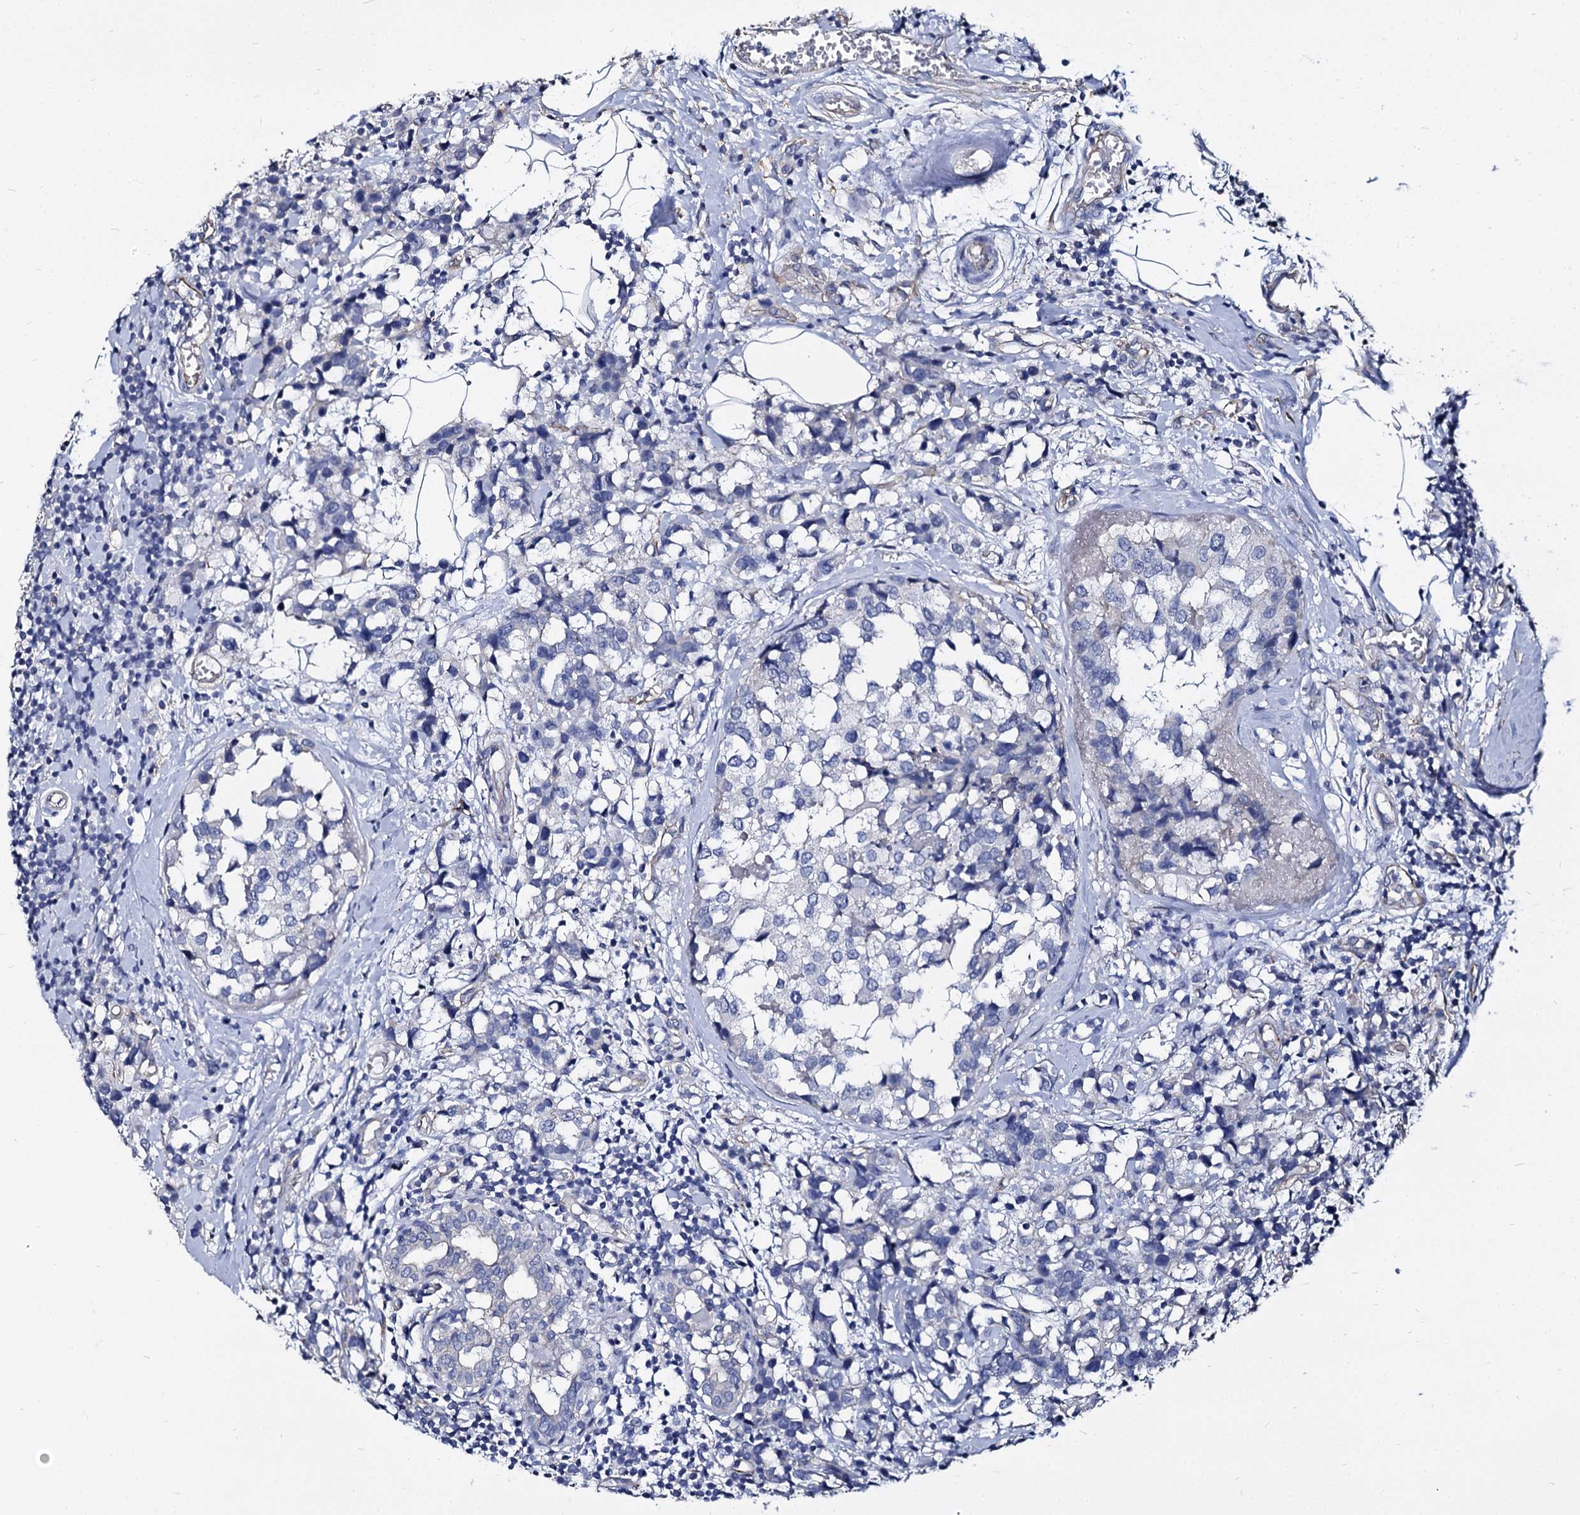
{"staining": {"intensity": "negative", "quantity": "none", "location": "none"}, "tissue": "breast cancer", "cell_type": "Tumor cells", "image_type": "cancer", "snomed": [{"axis": "morphology", "description": "Lobular carcinoma"}, {"axis": "topography", "description": "Breast"}], "caption": "Histopathology image shows no significant protein positivity in tumor cells of lobular carcinoma (breast). The staining is performed using DAB (3,3'-diaminobenzidine) brown chromogen with nuclei counter-stained in using hematoxylin.", "gene": "CBFB", "patient": {"sex": "female", "age": 59}}